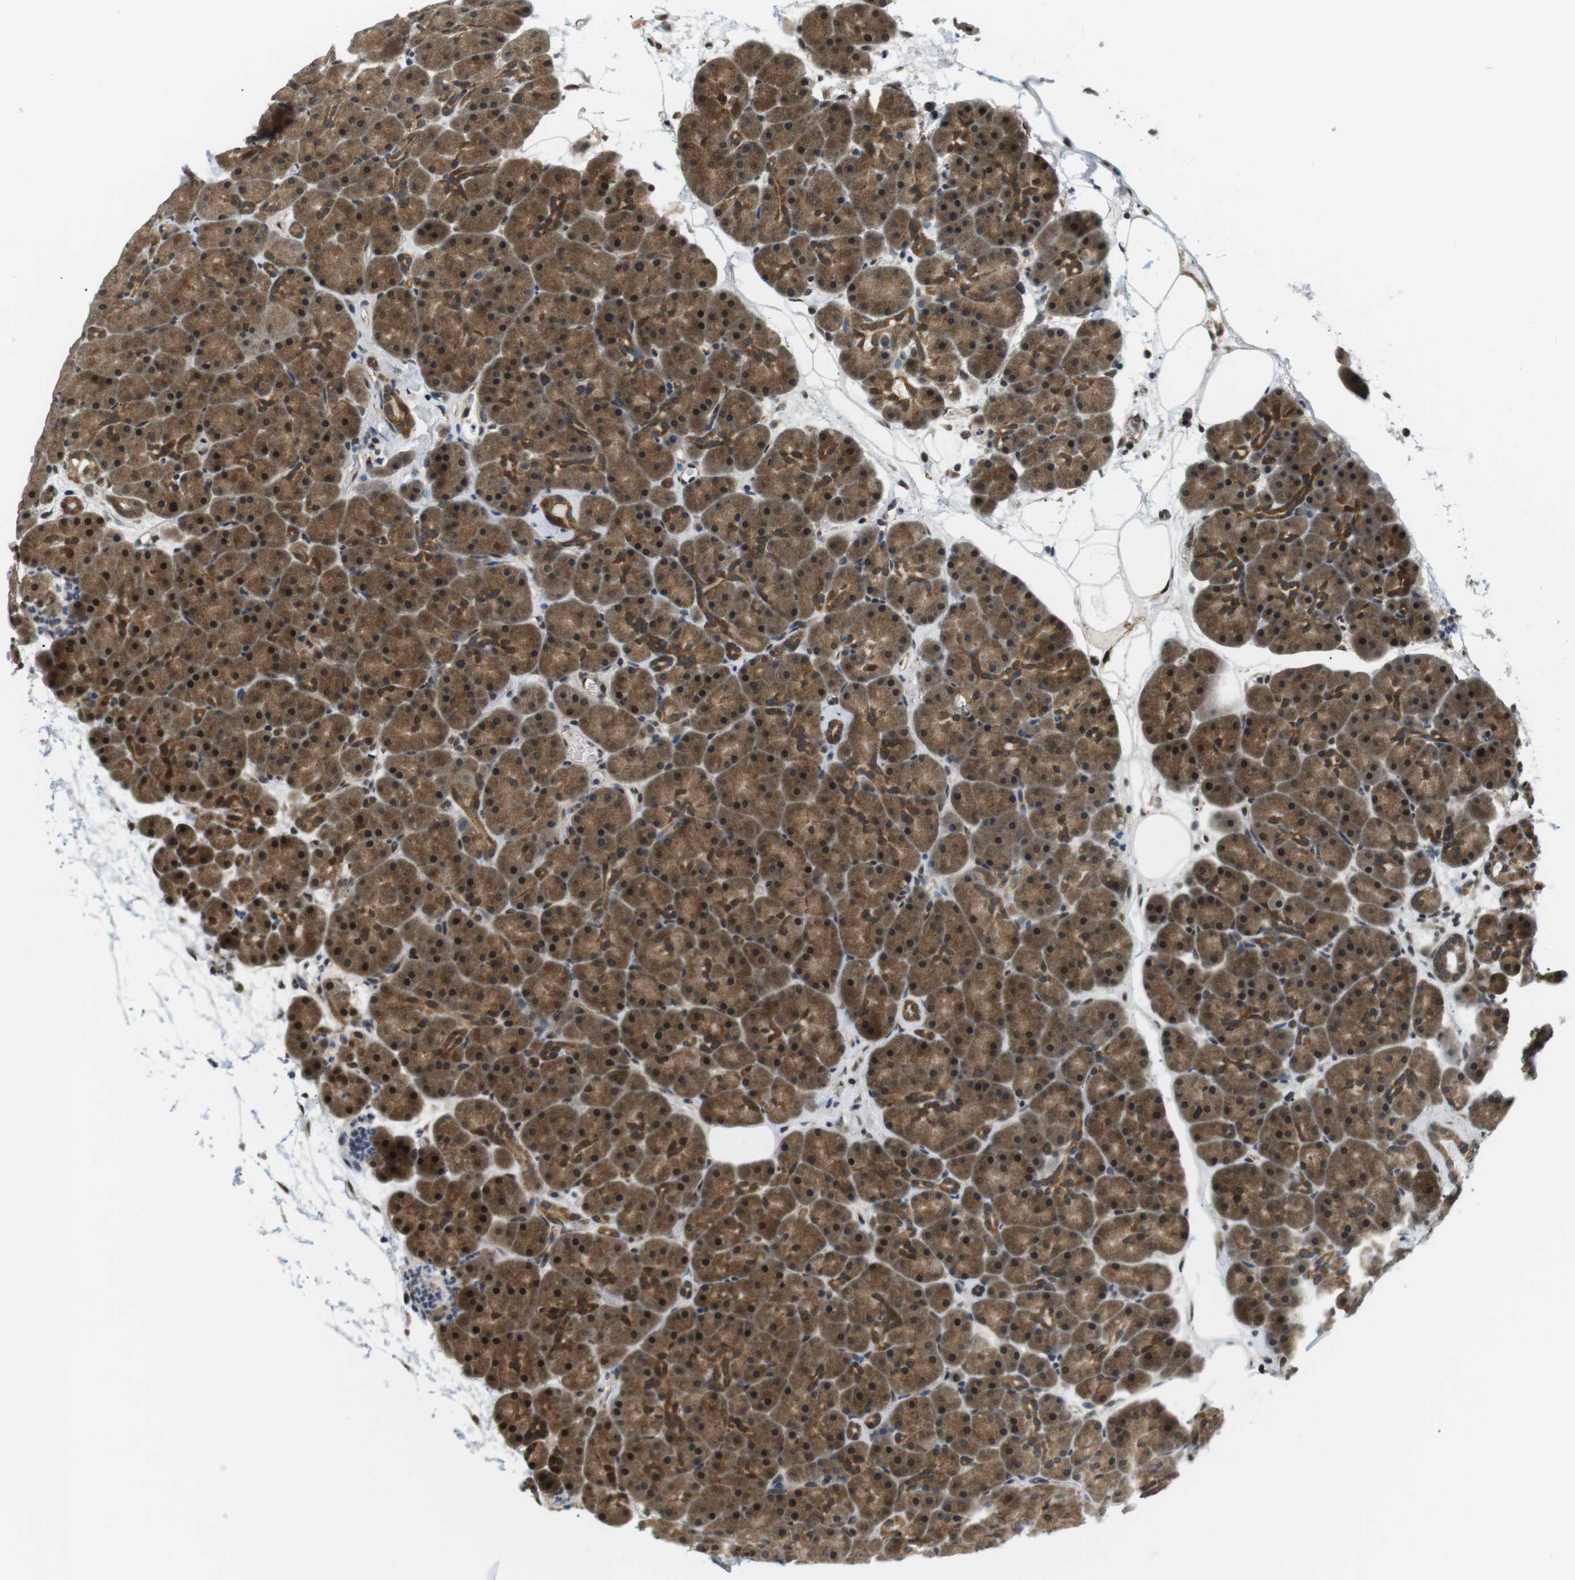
{"staining": {"intensity": "strong", "quantity": ">75%", "location": "cytoplasmic/membranous,nuclear"}, "tissue": "pancreas", "cell_type": "Exocrine glandular cells", "image_type": "normal", "snomed": [{"axis": "morphology", "description": "Normal tissue, NOS"}, {"axis": "topography", "description": "Pancreas"}], "caption": "Strong cytoplasmic/membranous,nuclear positivity is present in approximately >75% of exocrine glandular cells in normal pancreas.", "gene": "CSNK2B", "patient": {"sex": "male", "age": 66}}